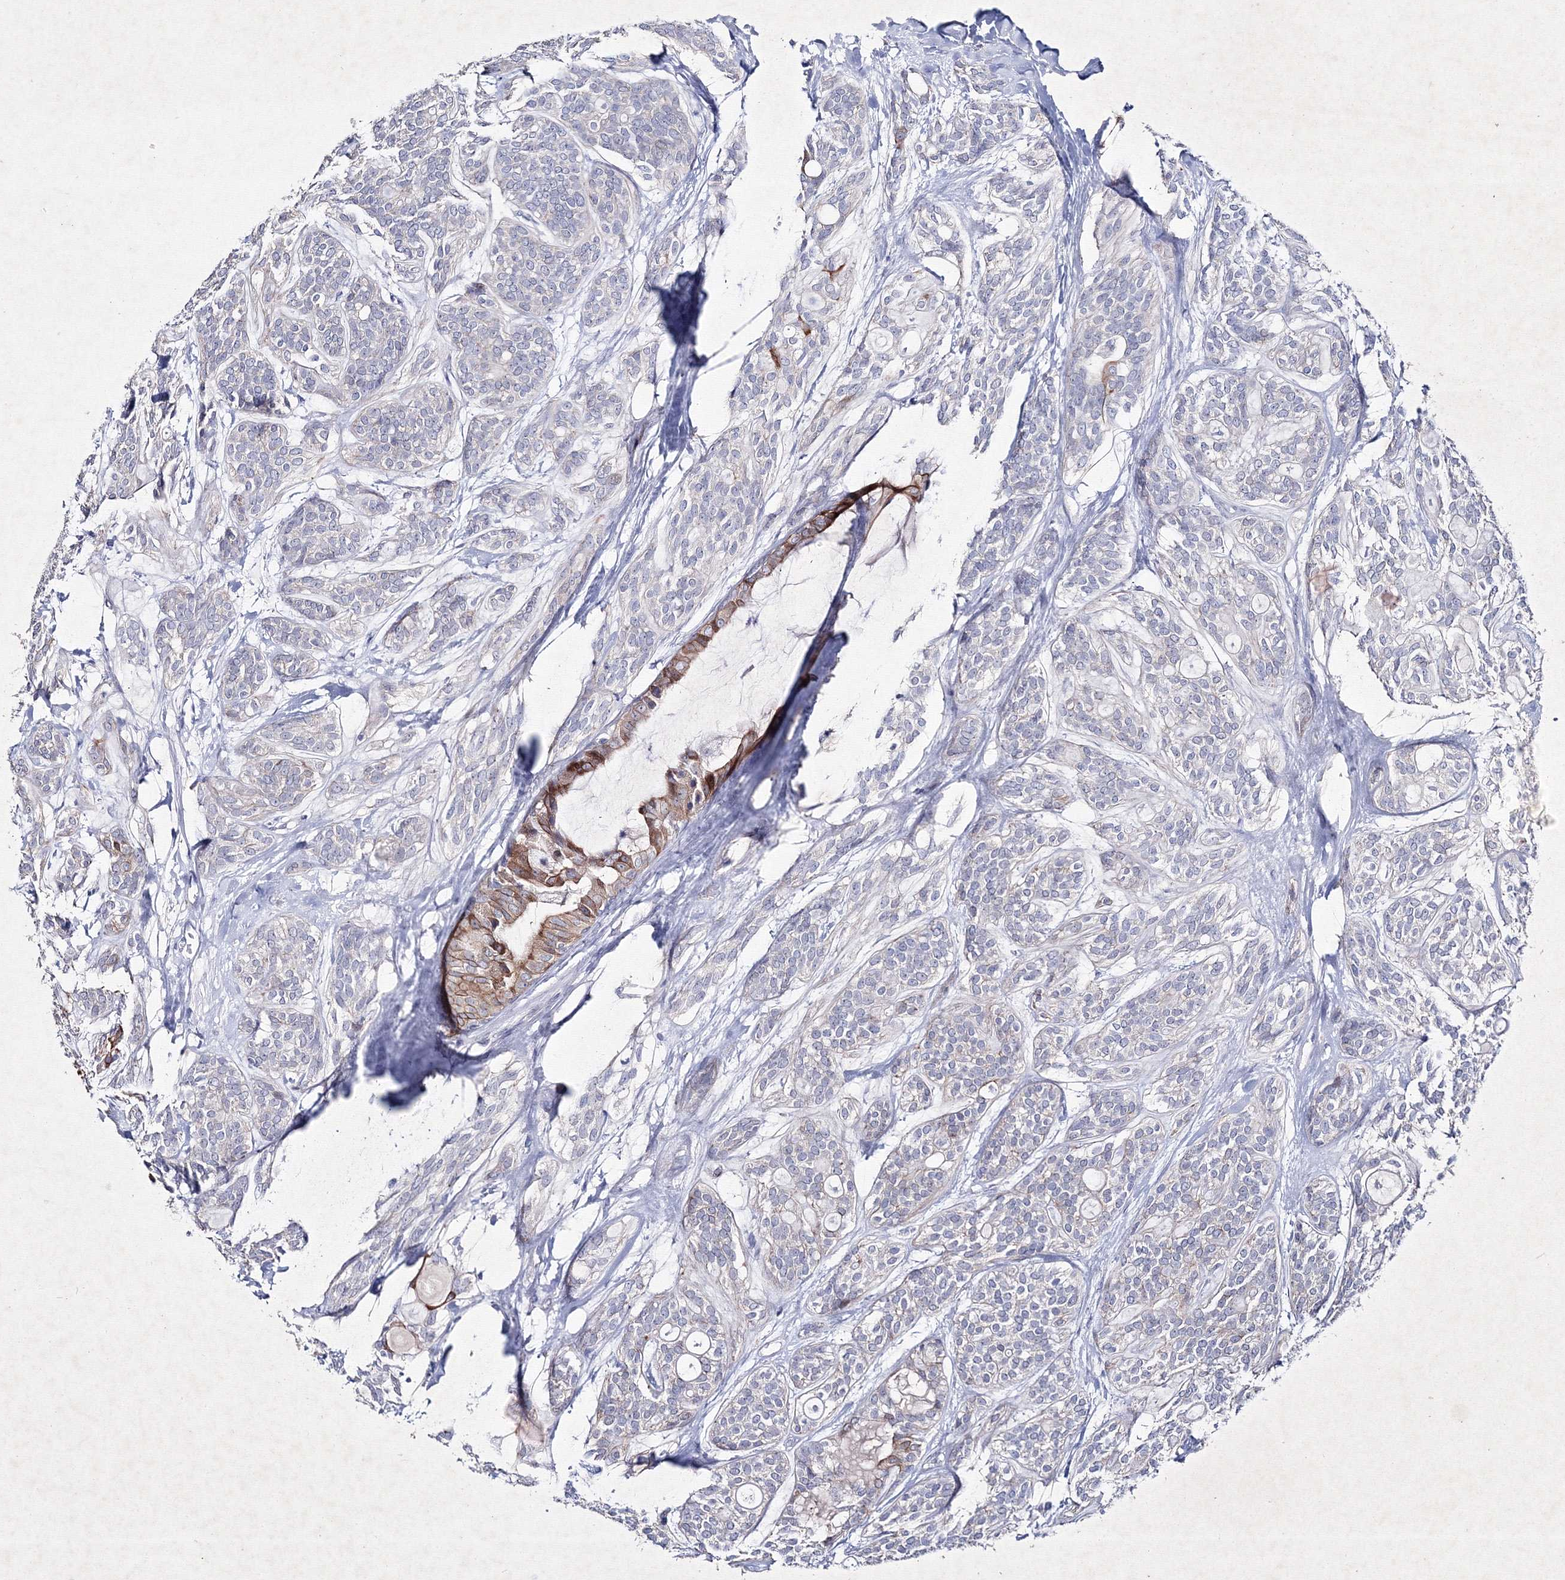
{"staining": {"intensity": "moderate", "quantity": "<25%", "location": "cytoplasmic/membranous"}, "tissue": "head and neck cancer", "cell_type": "Tumor cells", "image_type": "cancer", "snomed": [{"axis": "morphology", "description": "Adenocarcinoma, NOS"}, {"axis": "topography", "description": "Head-Neck"}], "caption": "A brown stain labels moderate cytoplasmic/membranous positivity of a protein in head and neck cancer (adenocarcinoma) tumor cells.", "gene": "SMIM29", "patient": {"sex": "male", "age": 66}}